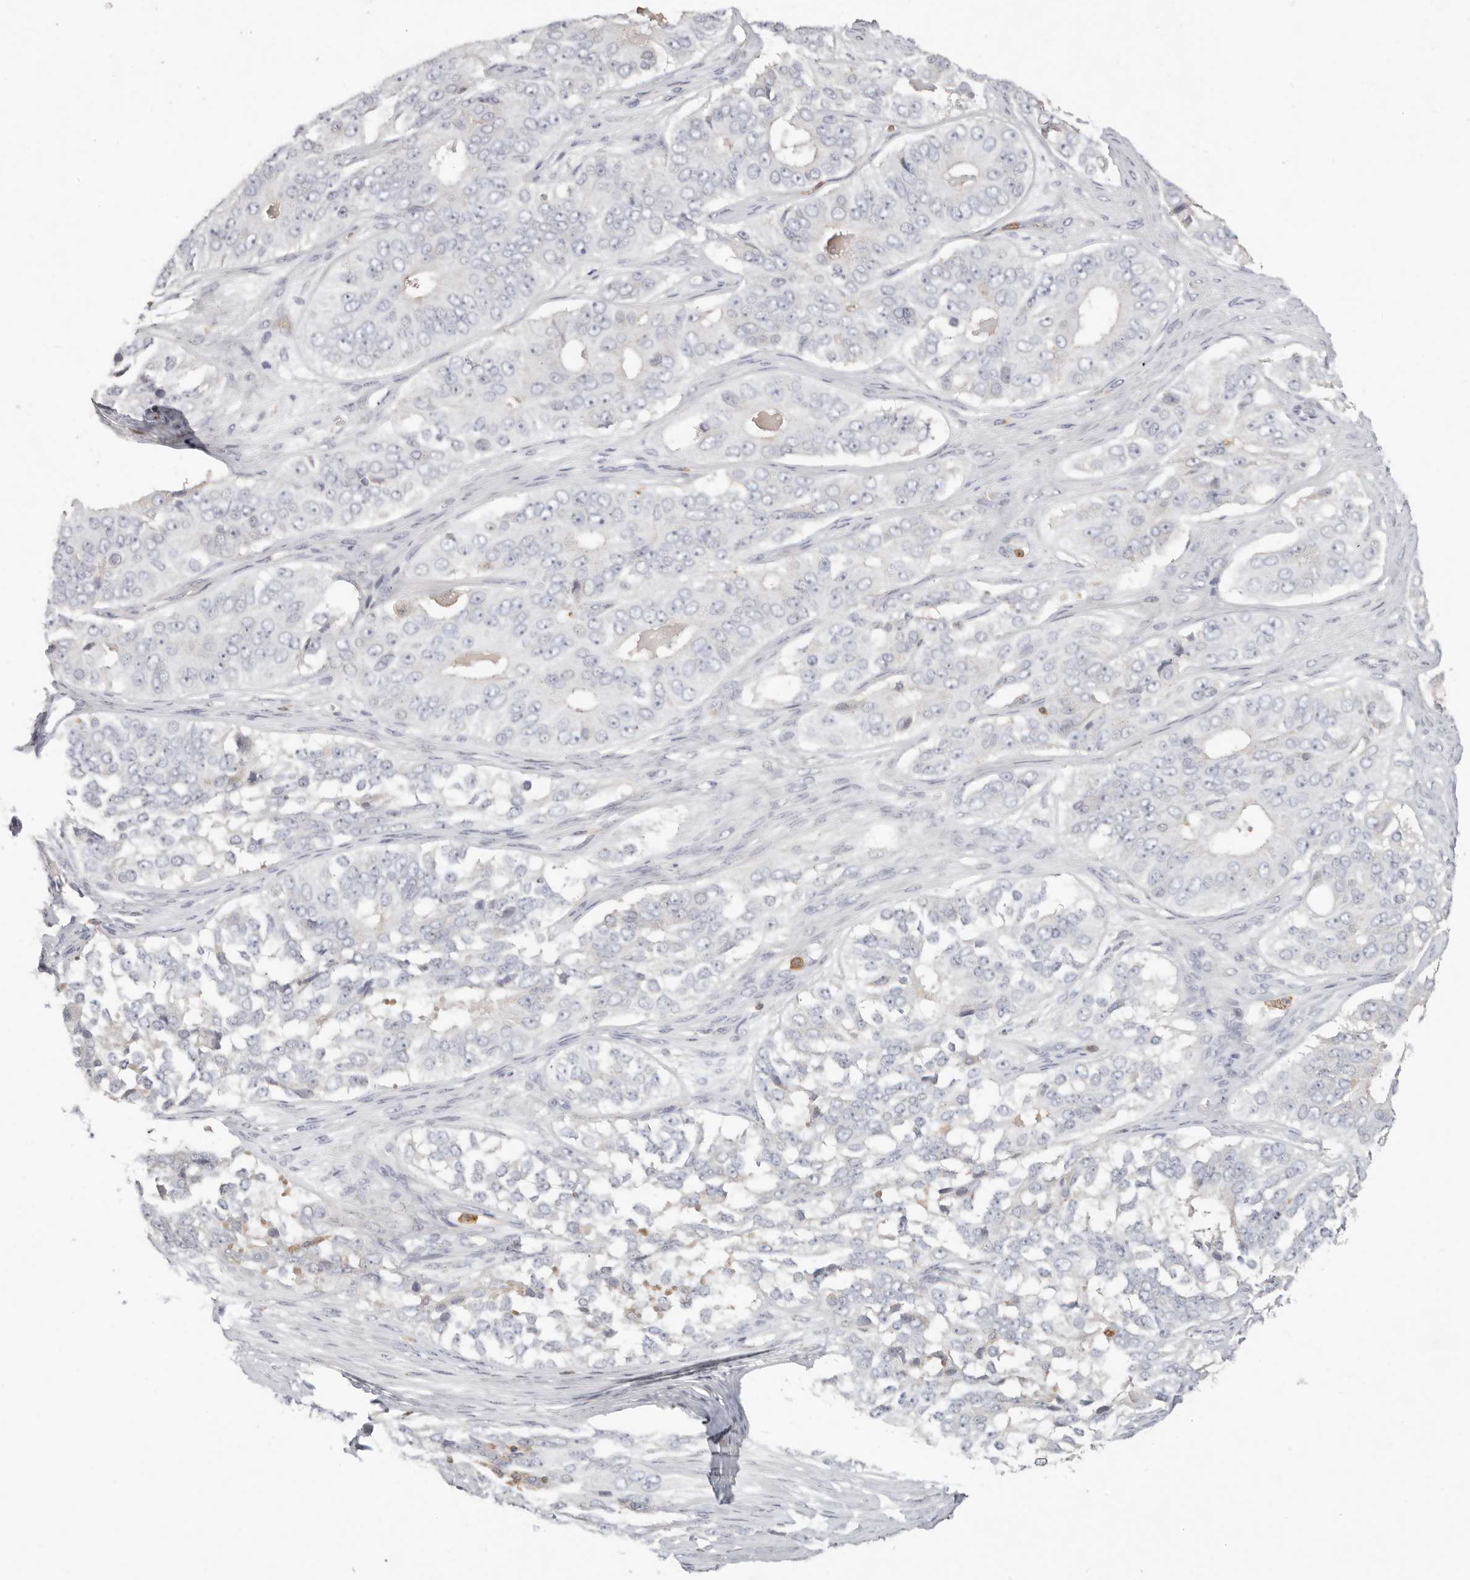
{"staining": {"intensity": "negative", "quantity": "none", "location": "none"}, "tissue": "ovarian cancer", "cell_type": "Tumor cells", "image_type": "cancer", "snomed": [{"axis": "morphology", "description": "Carcinoma, endometroid"}, {"axis": "topography", "description": "Ovary"}], "caption": "A histopathology image of human ovarian cancer is negative for staining in tumor cells.", "gene": "TMEM63B", "patient": {"sex": "female", "age": 51}}